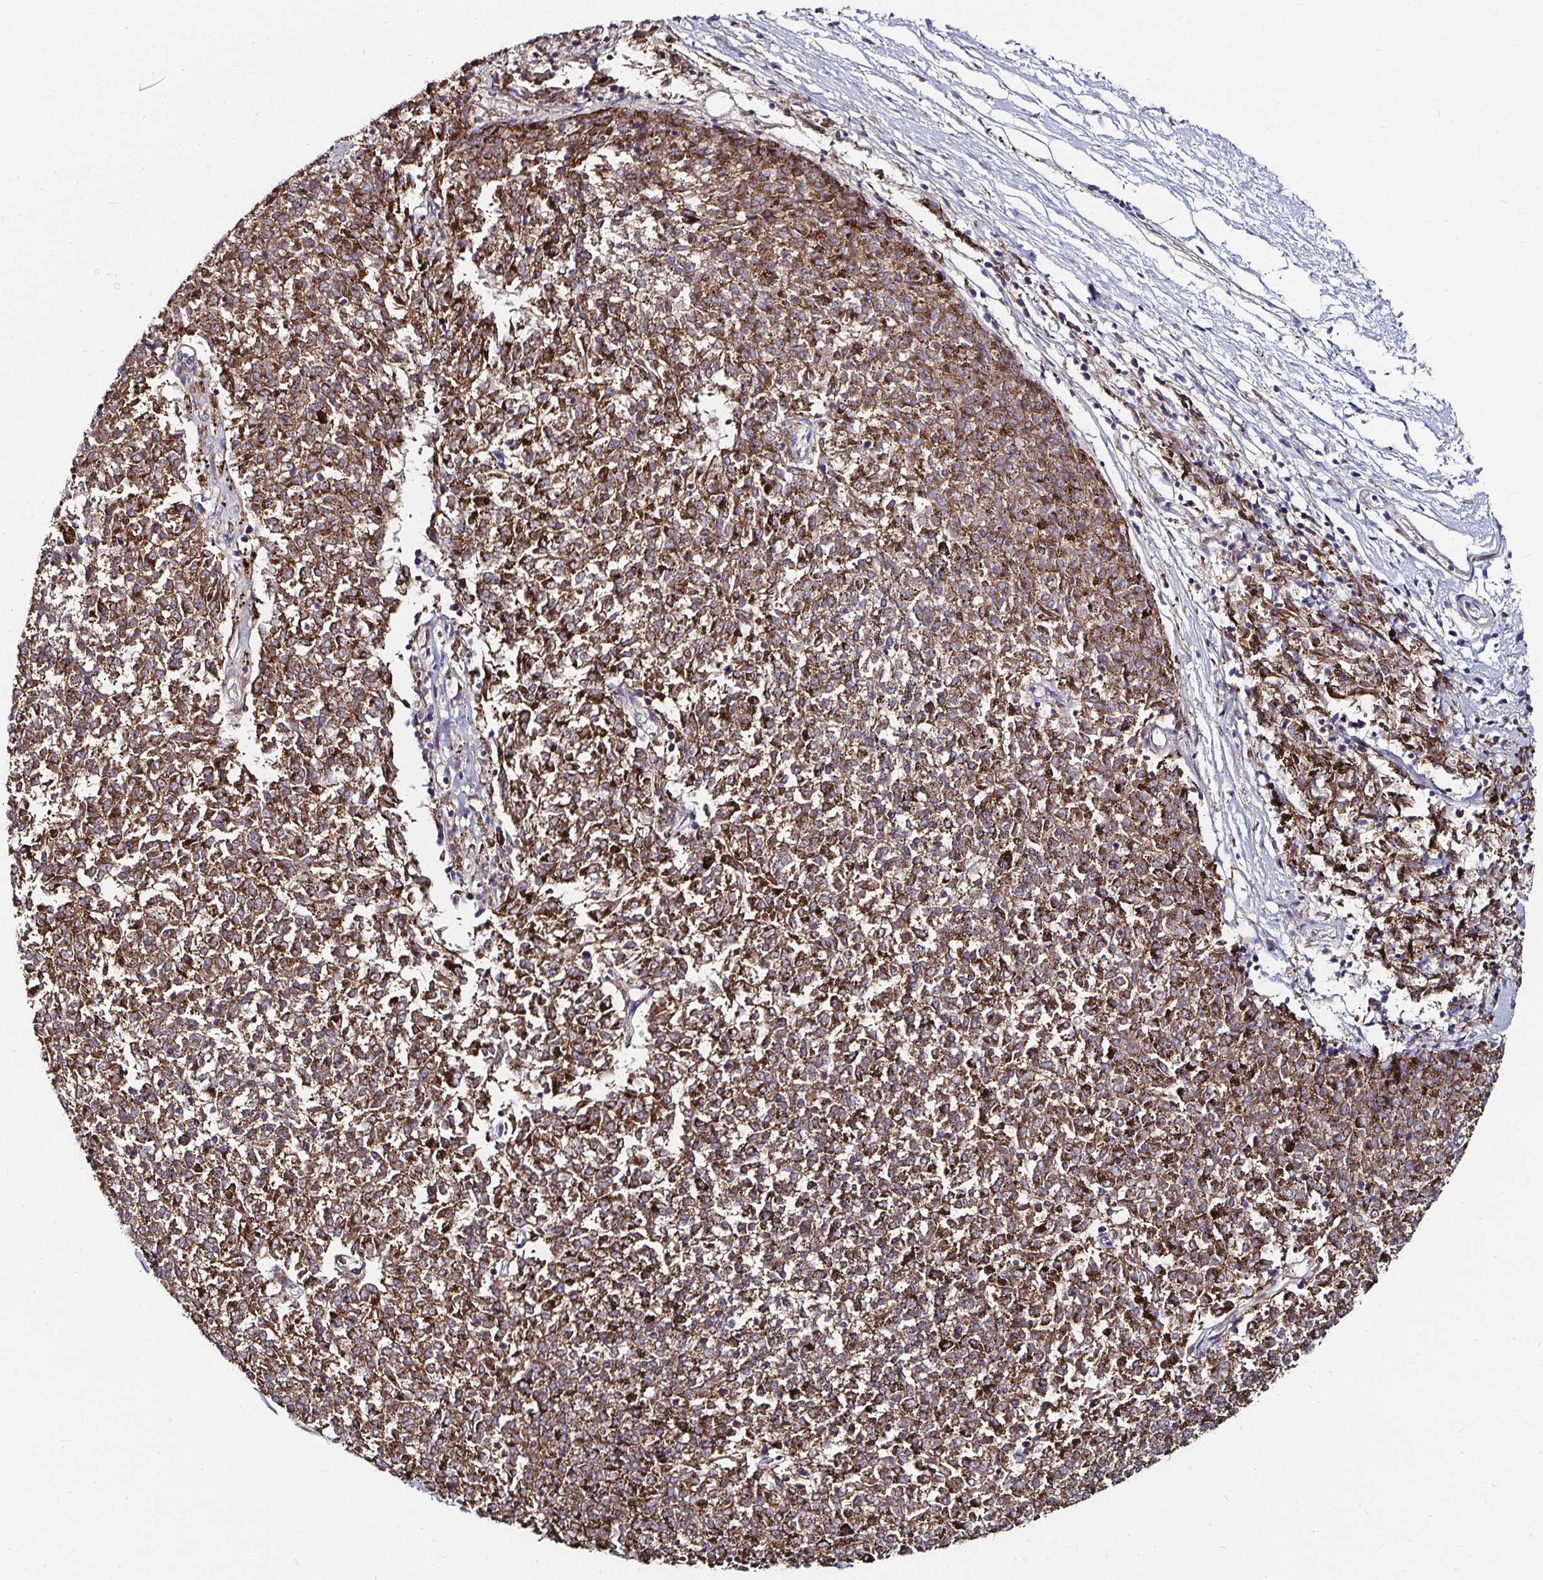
{"staining": {"intensity": "moderate", "quantity": ">75%", "location": "cytoplasmic/membranous"}, "tissue": "melanoma", "cell_type": "Tumor cells", "image_type": "cancer", "snomed": [{"axis": "morphology", "description": "Malignant melanoma, NOS"}, {"axis": "topography", "description": "Skin"}], "caption": "Malignant melanoma stained with immunohistochemistry exhibits moderate cytoplasmic/membranous expression in approximately >75% of tumor cells. The staining is performed using DAB (3,3'-diaminobenzidine) brown chromogen to label protein expression. The nuclei are counter-stained blue using hematoxylin.", "gene": "NCSTN", "patient": {"sex": "female", "age": 72}}